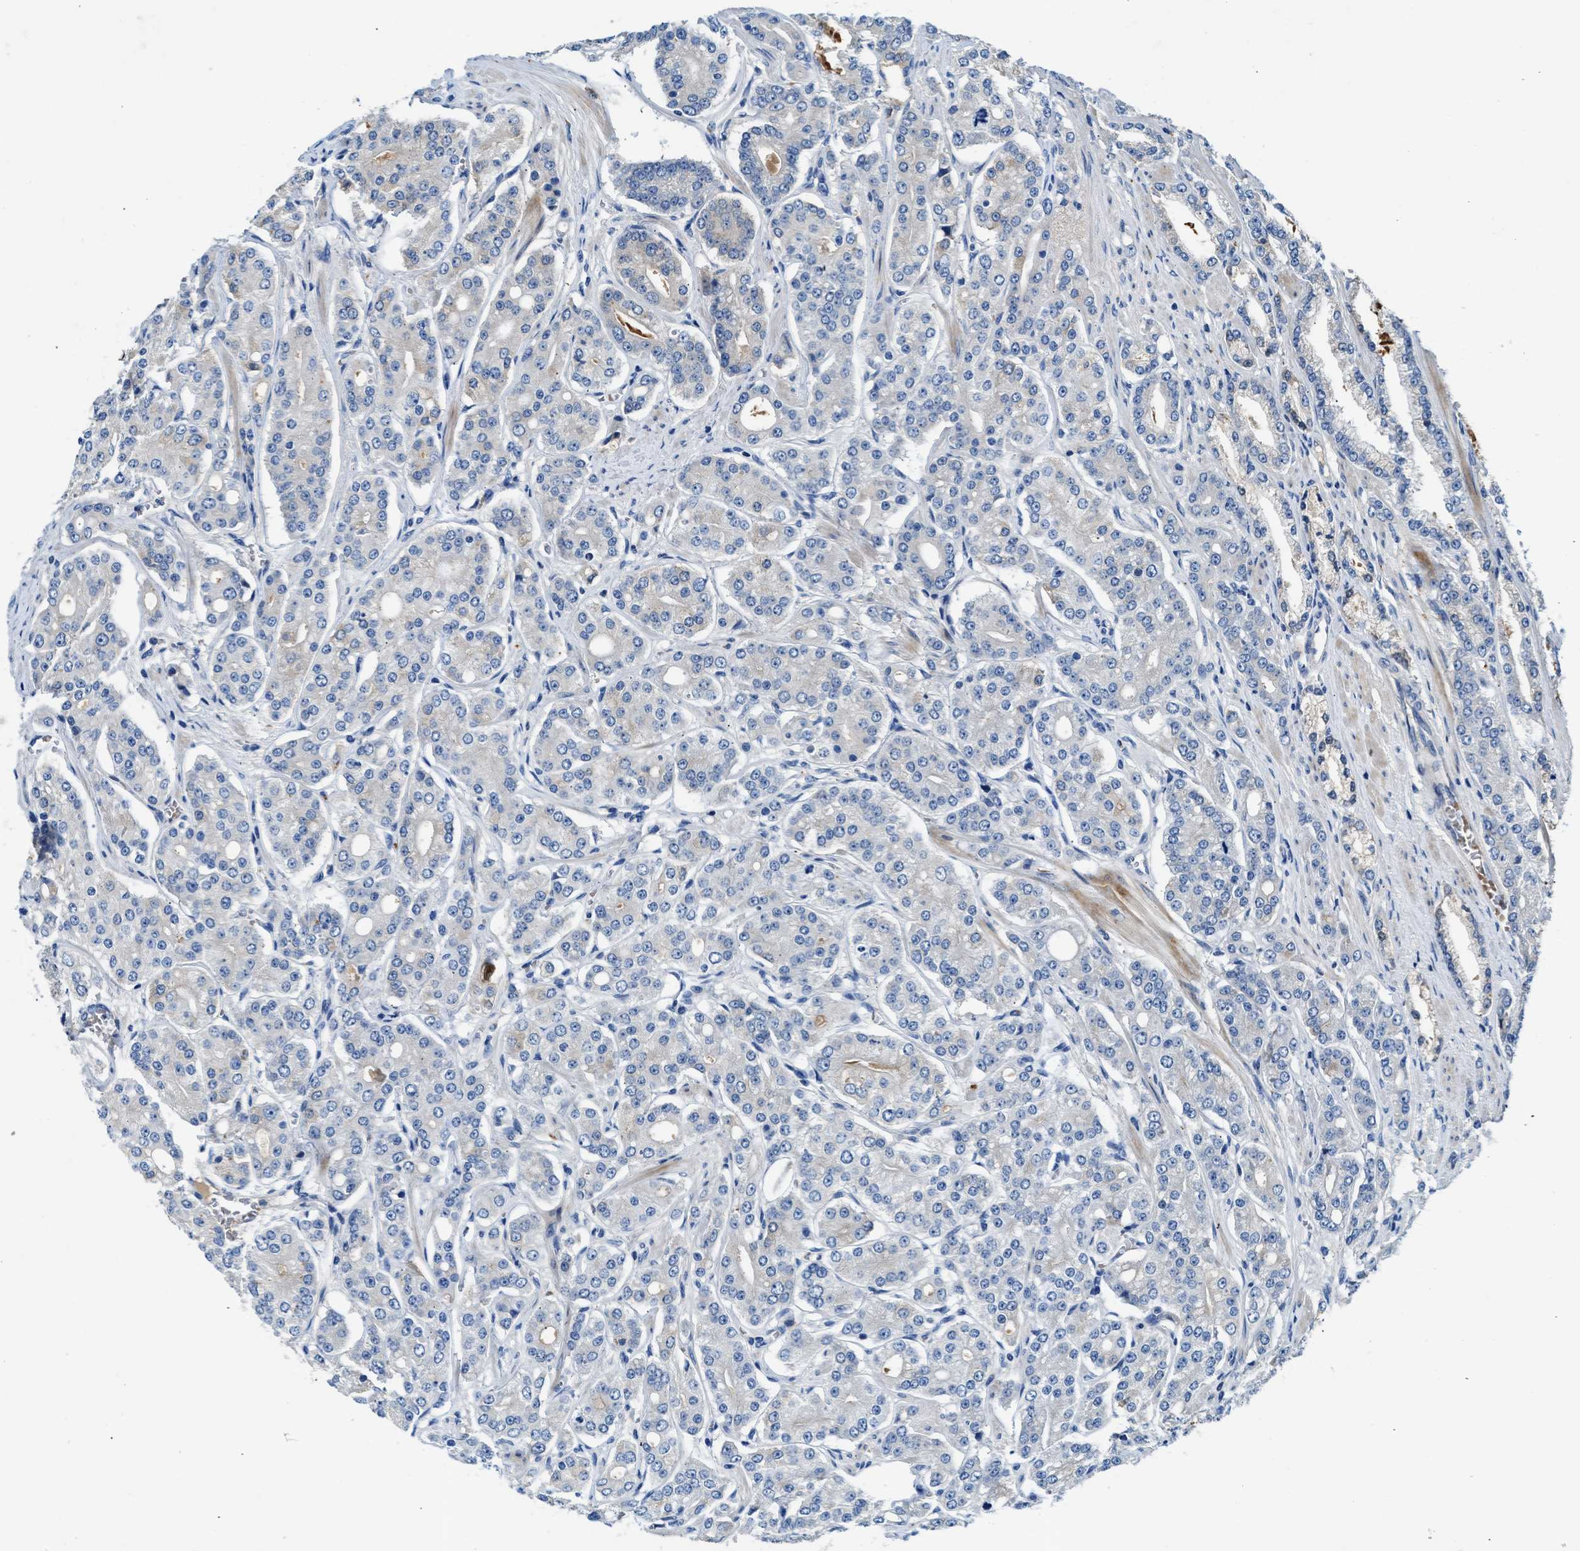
{"staining": {"intensity": "weak", "quantity": "<25%", "location": "cytoplasmic/membranous"}, "tissue": "prostate cancer", "cell_type": "Tumor cells", "image_type": "cancer", "snomed": [{"axis": "morphology", "description": "Adenocarcinoma, High grade"}, {"axis": "topography", "description": "Prostate"}], "caption": "There is no significant staining in tumor cells of prostate cancer (adenocarcinoma (high-grade)).", "gene": "RWDD2B", "patient": {"sex": "male", "age": 71}}